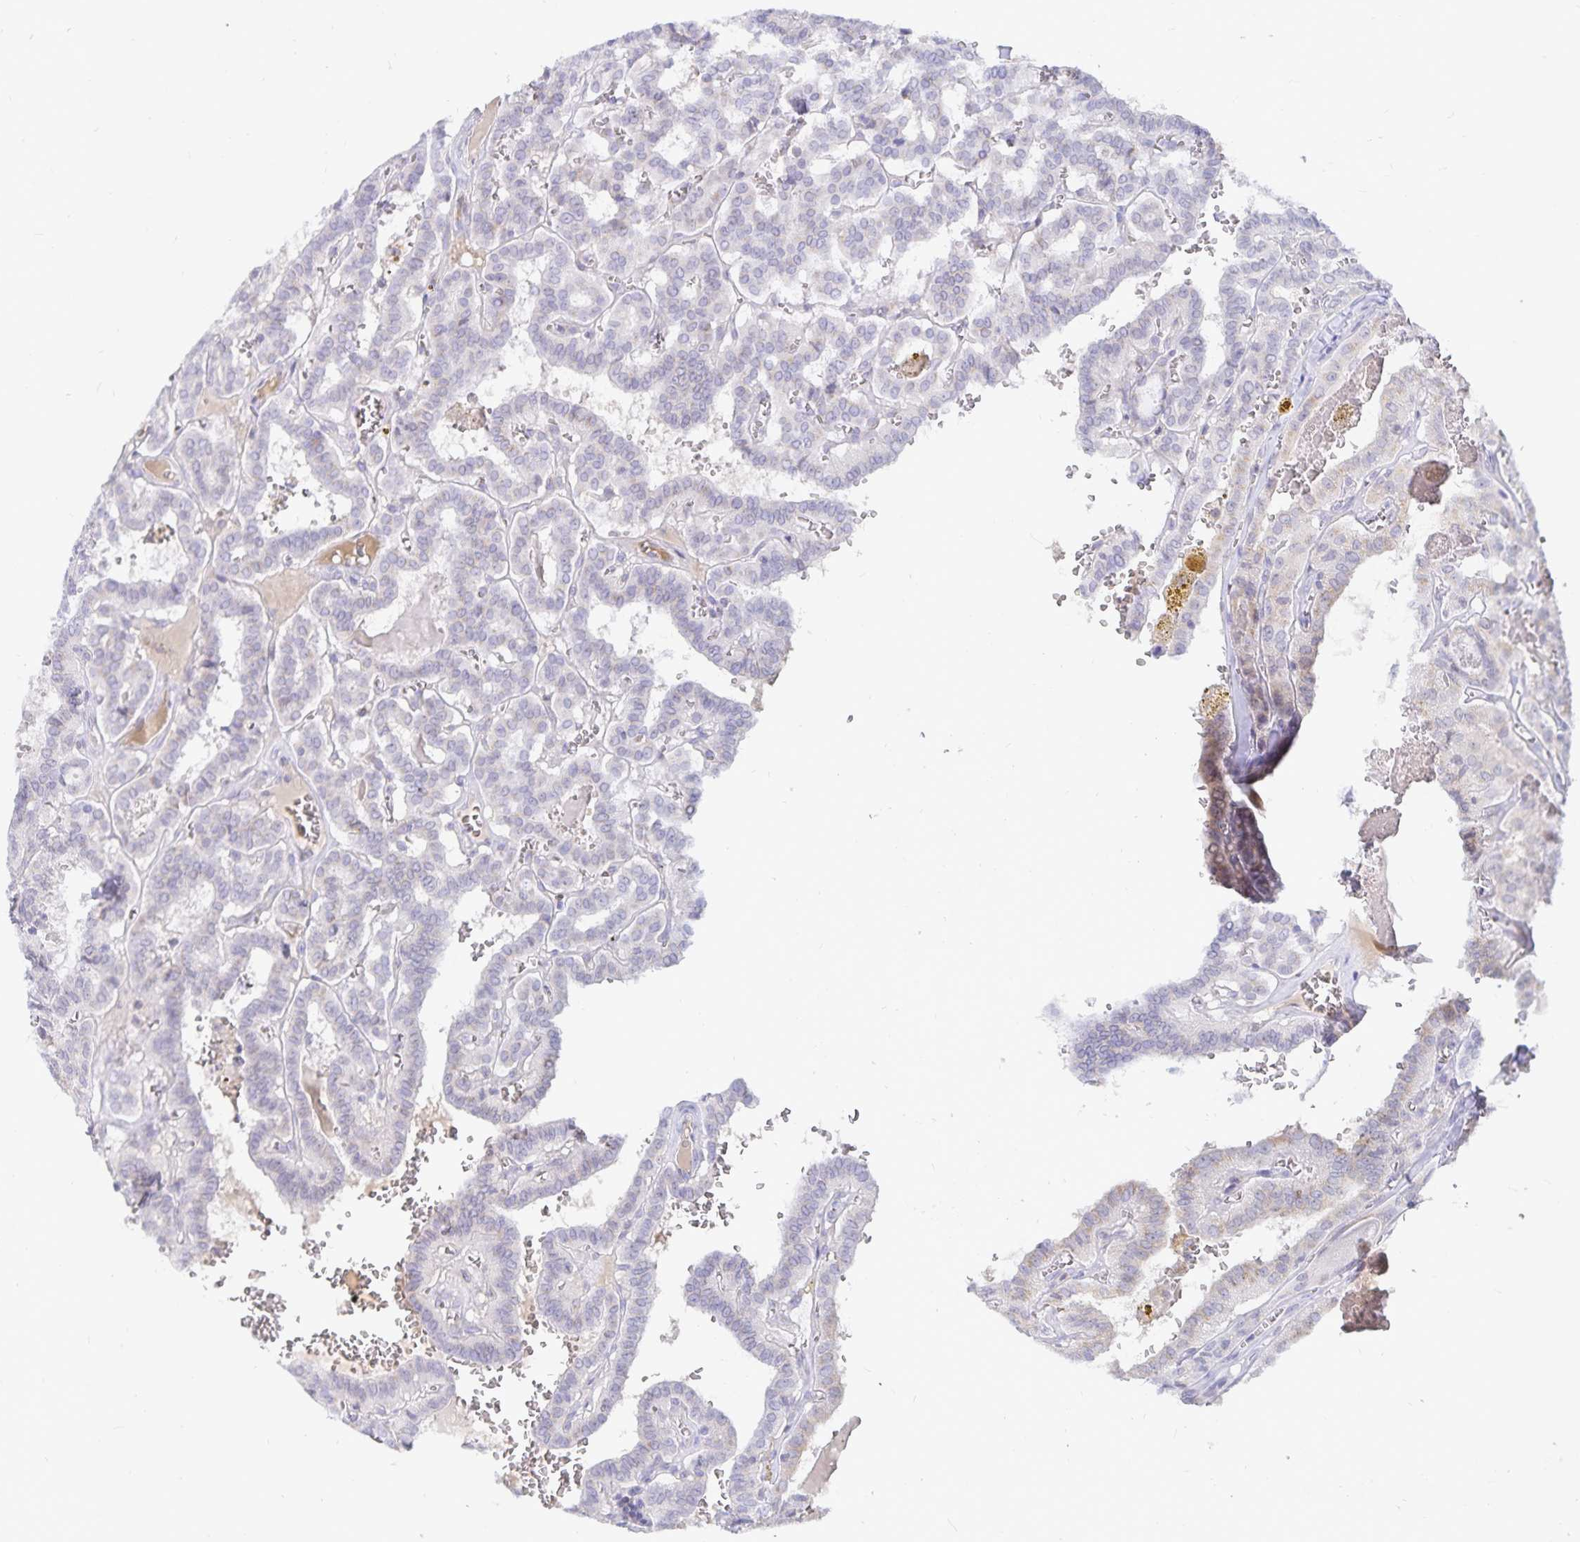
{"staining": {"intensity": "negative", "quantity": "none", "location": "none"}, "tissue": "thyroid cancer", "cell_type": "Tumor cells", "image_type": "cancer", "snomed": [{"axis": "morphology", "description": "Papillary adenocarcinoma, NOS"}, {"axis": "topography", "description": "Thyroid gland"}], "caption": "A photomicrograph of human papillary adenocarcinoma (thyroid) is negative for staining in tumor cells.", "gene": "PKHD1", "patient": {"sex": "female", "age": 21}}